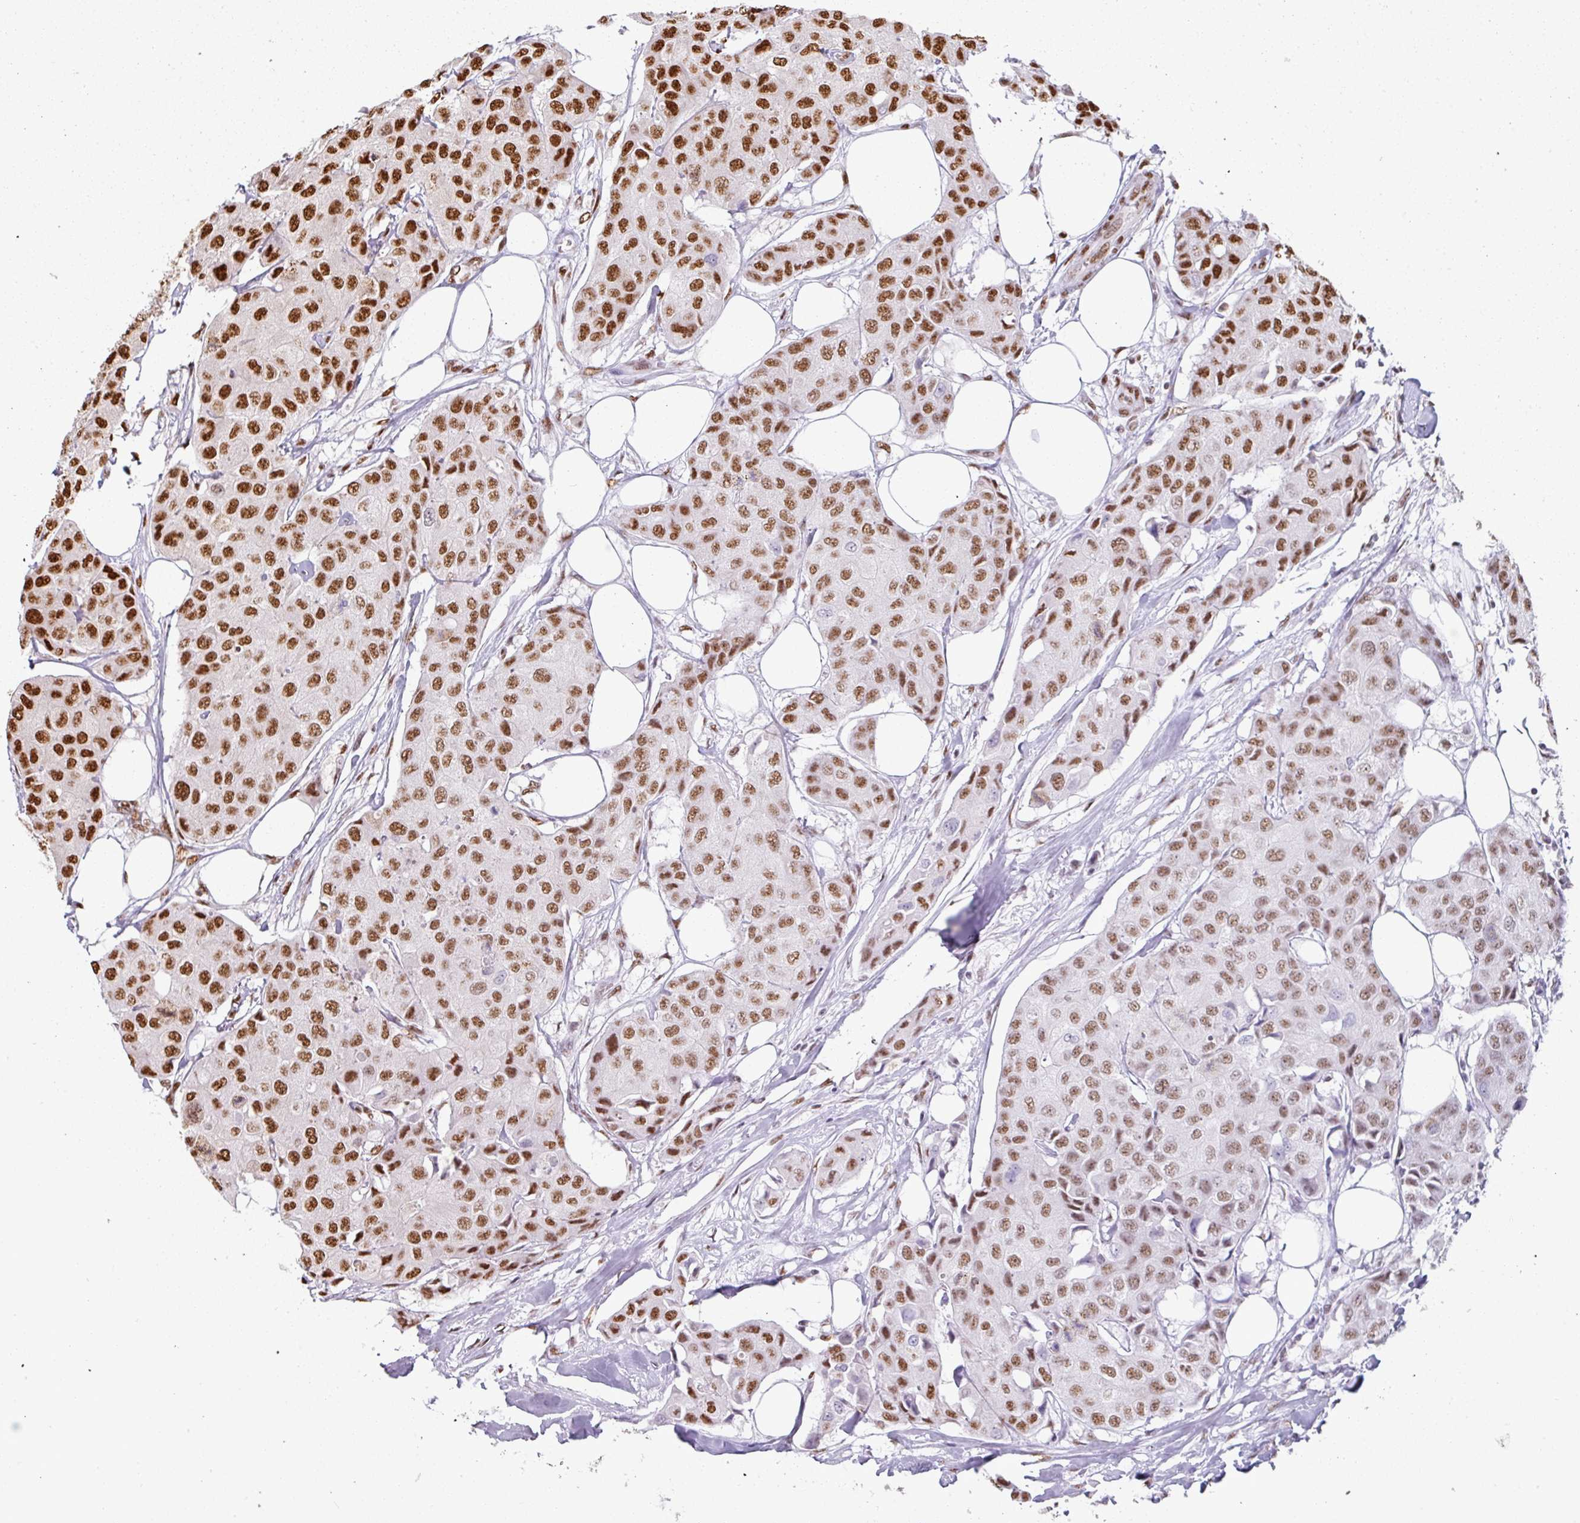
{"staining": {"intensity": "strong", "quantity": "25%-75%", "location": "nuclear"}, "tissue": "breast cancer", "cell_type": "Tumor cells", "image_type": "cancer", "snomed": [{"axis": "morphology", "description": "Duct carcinoma"}, {"axis": "topography", "description": "Breast"}], "caption": "The photomicrograph reveals immunohistochemical staining of breast cancer (intraductal carcinoma). There is strong nuclear staining is appreciated in approximately 25%-75% of tumor cells.", "gene": "SIK3", "patient": {"sex": "female", "age": 80}}